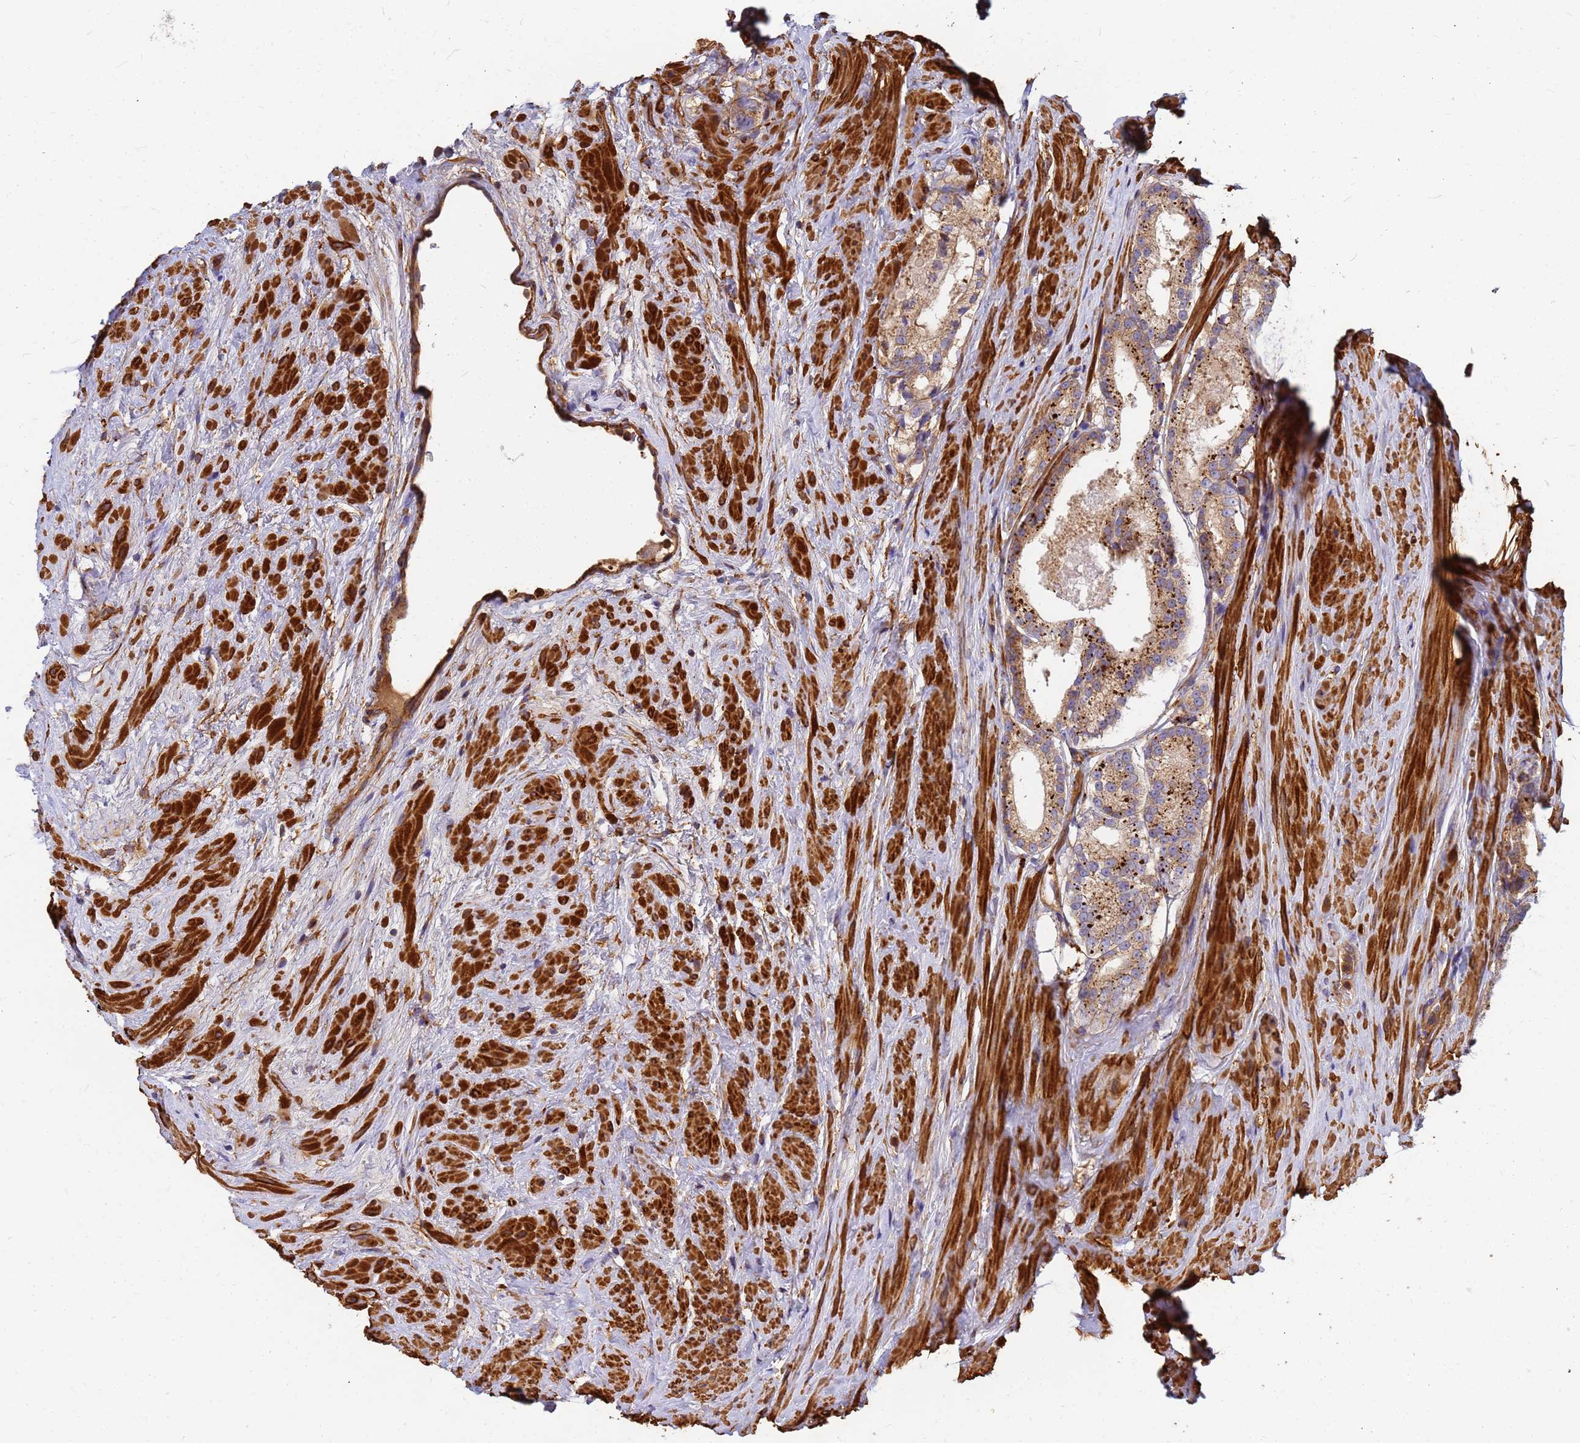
{"staining": {"intensity": "moderate", "quantity": ">75%", "location": "cytoplasmic/membranous"}, "tissue": "prostate cancer", "cell_type": "Tumor cells", "image_type": "cancer", "snomed": [{"axis": "morphology", "description": "Adenocarcinoma, Low grade"}, {"axis": "topography", "description": "Prostate"}], "caption": "Prostate low-grade adenocarcinoma stained for a protein (brown) demonstrates moderate cytoplasmic/membranous positive staining in approximately >75% of tumor cells.", "gene": "C2CD5", "patient": {"sex": "male", "age": 68}}